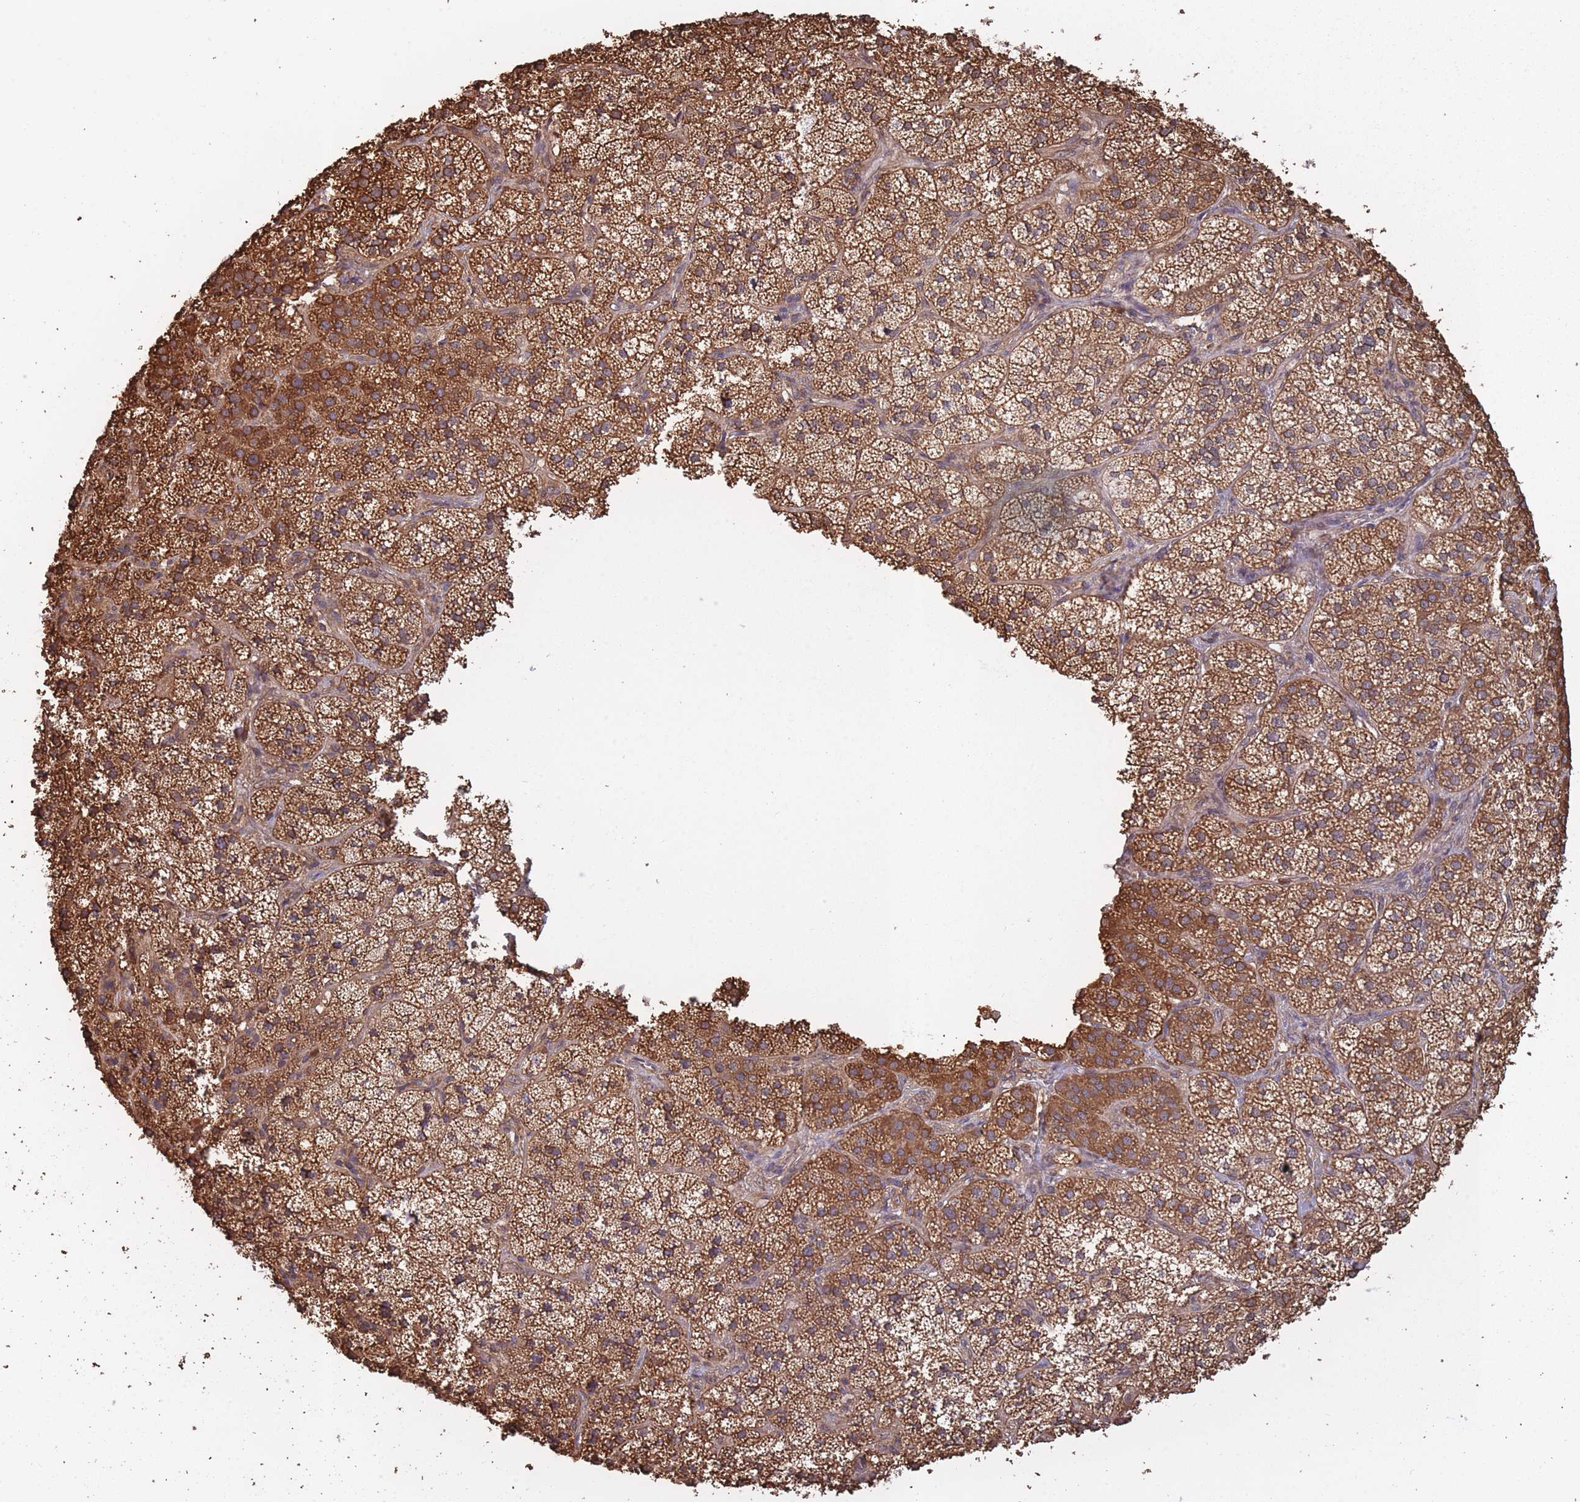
{"staining": {"intensity": "strong", "quantity": ">75%", "location": "cytoplasmic/membranous"}, "tissue": "adrenal gland", "cell_type": "Glandular cells", "image_type": "normal", "snomed": [{"axis": "morphology", "description": "Normal tissue, NOS"}, {"axis": "topography", "description": "Adrenal gland"}], "caption": "A high amount of strong cytoplasmic/membranous staining is appreciated in approximately >75% of glandular cells in benign adrenal gland.", "gene": "ARL13B", "patient": {"sex": "female", "age": 58}}